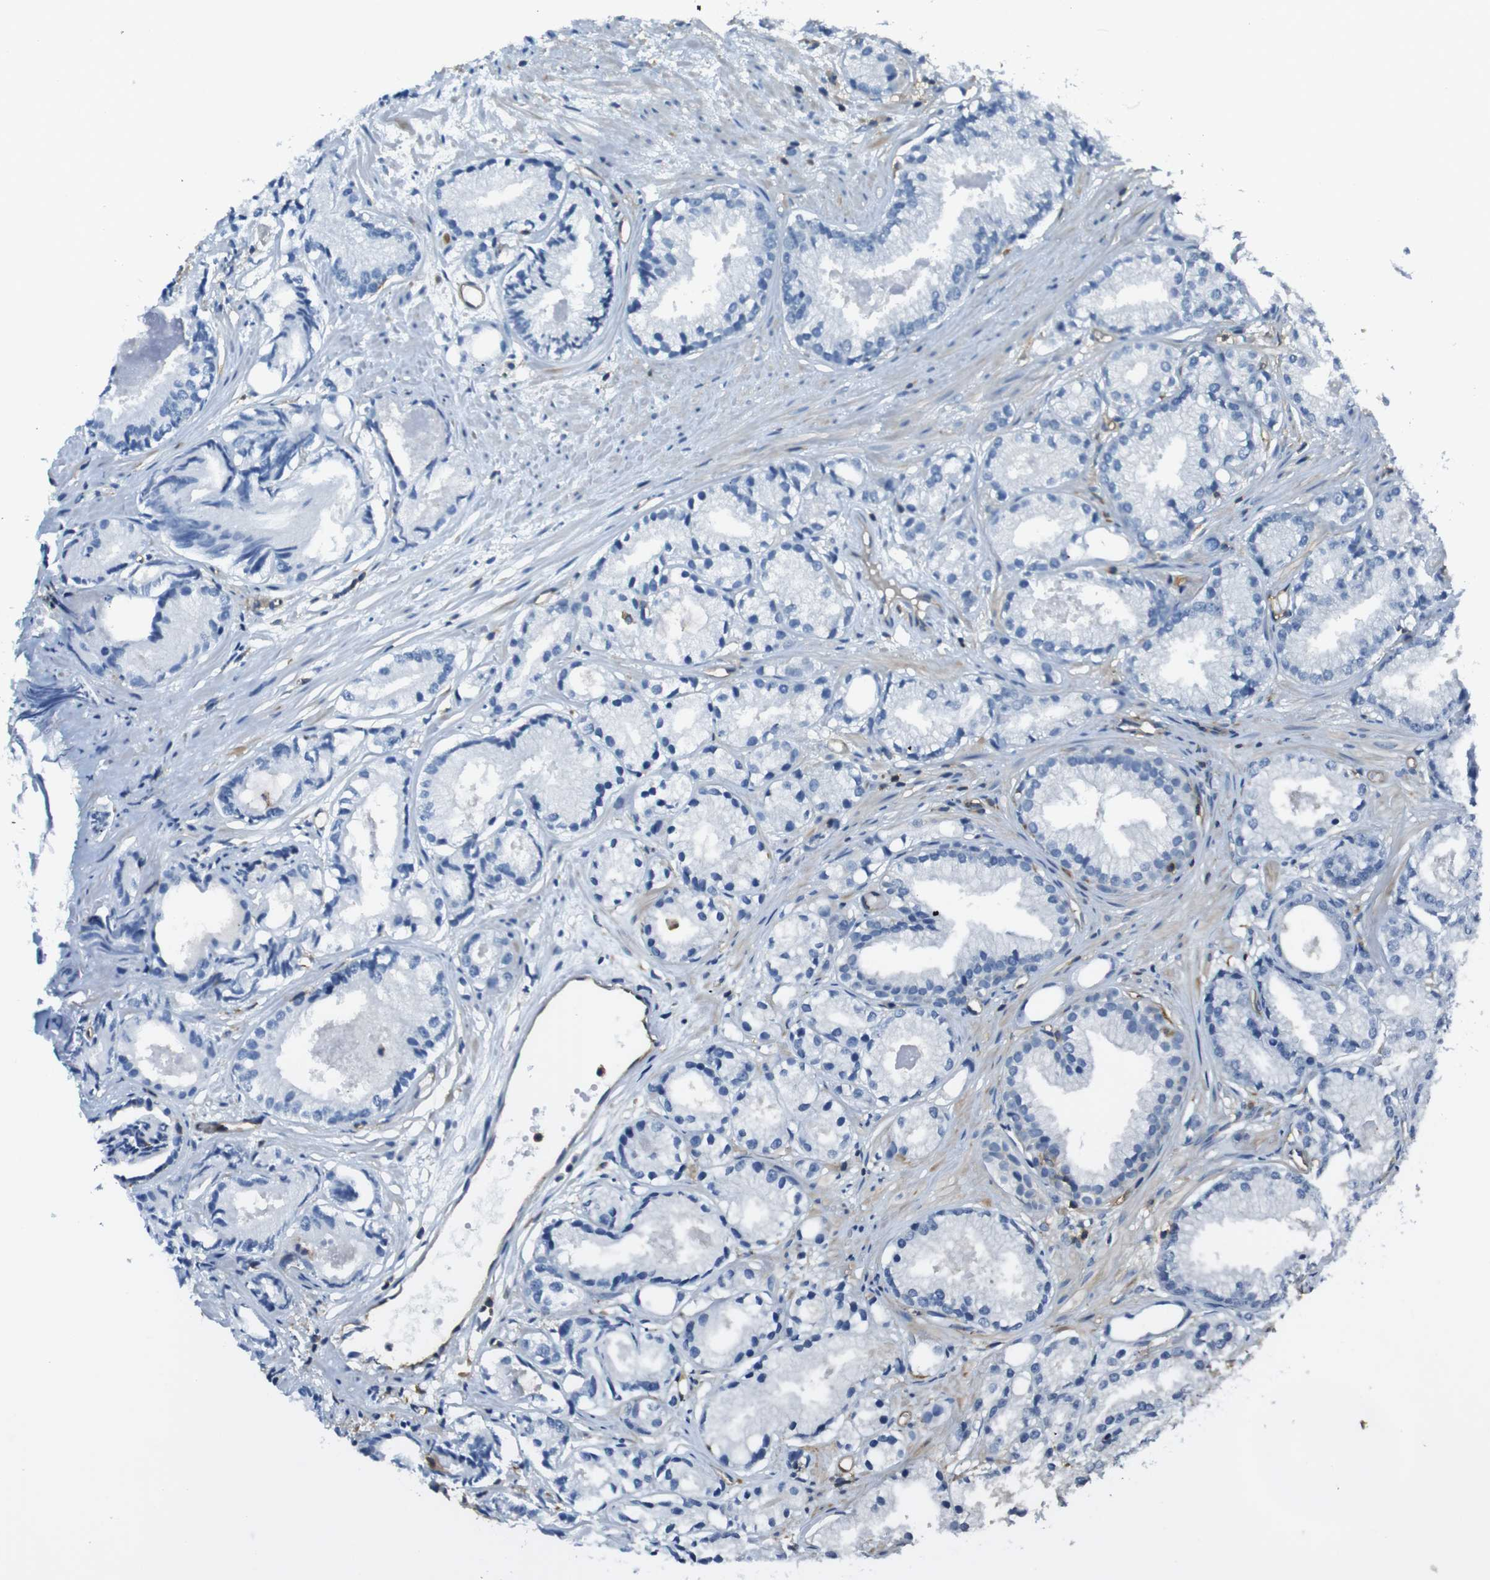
{"staining": {"intensity": "negative", "quantity": "none", "location": "none"}, "tissue": "prostate cancer", "cell_type": "Tumor cells", "image_type": "cancer", "snomed": [{"axis": "morphology", "description": "Adenocarcinoma, Low grade"}, {"axis": "topography", "description": "Prostate"}], "caption": "Photomicrograph shows no protein positivity in tumor cells of prostate cancer tissue.", "gene": "FCAR", "patient": {"sex": "male", "age": 72}}